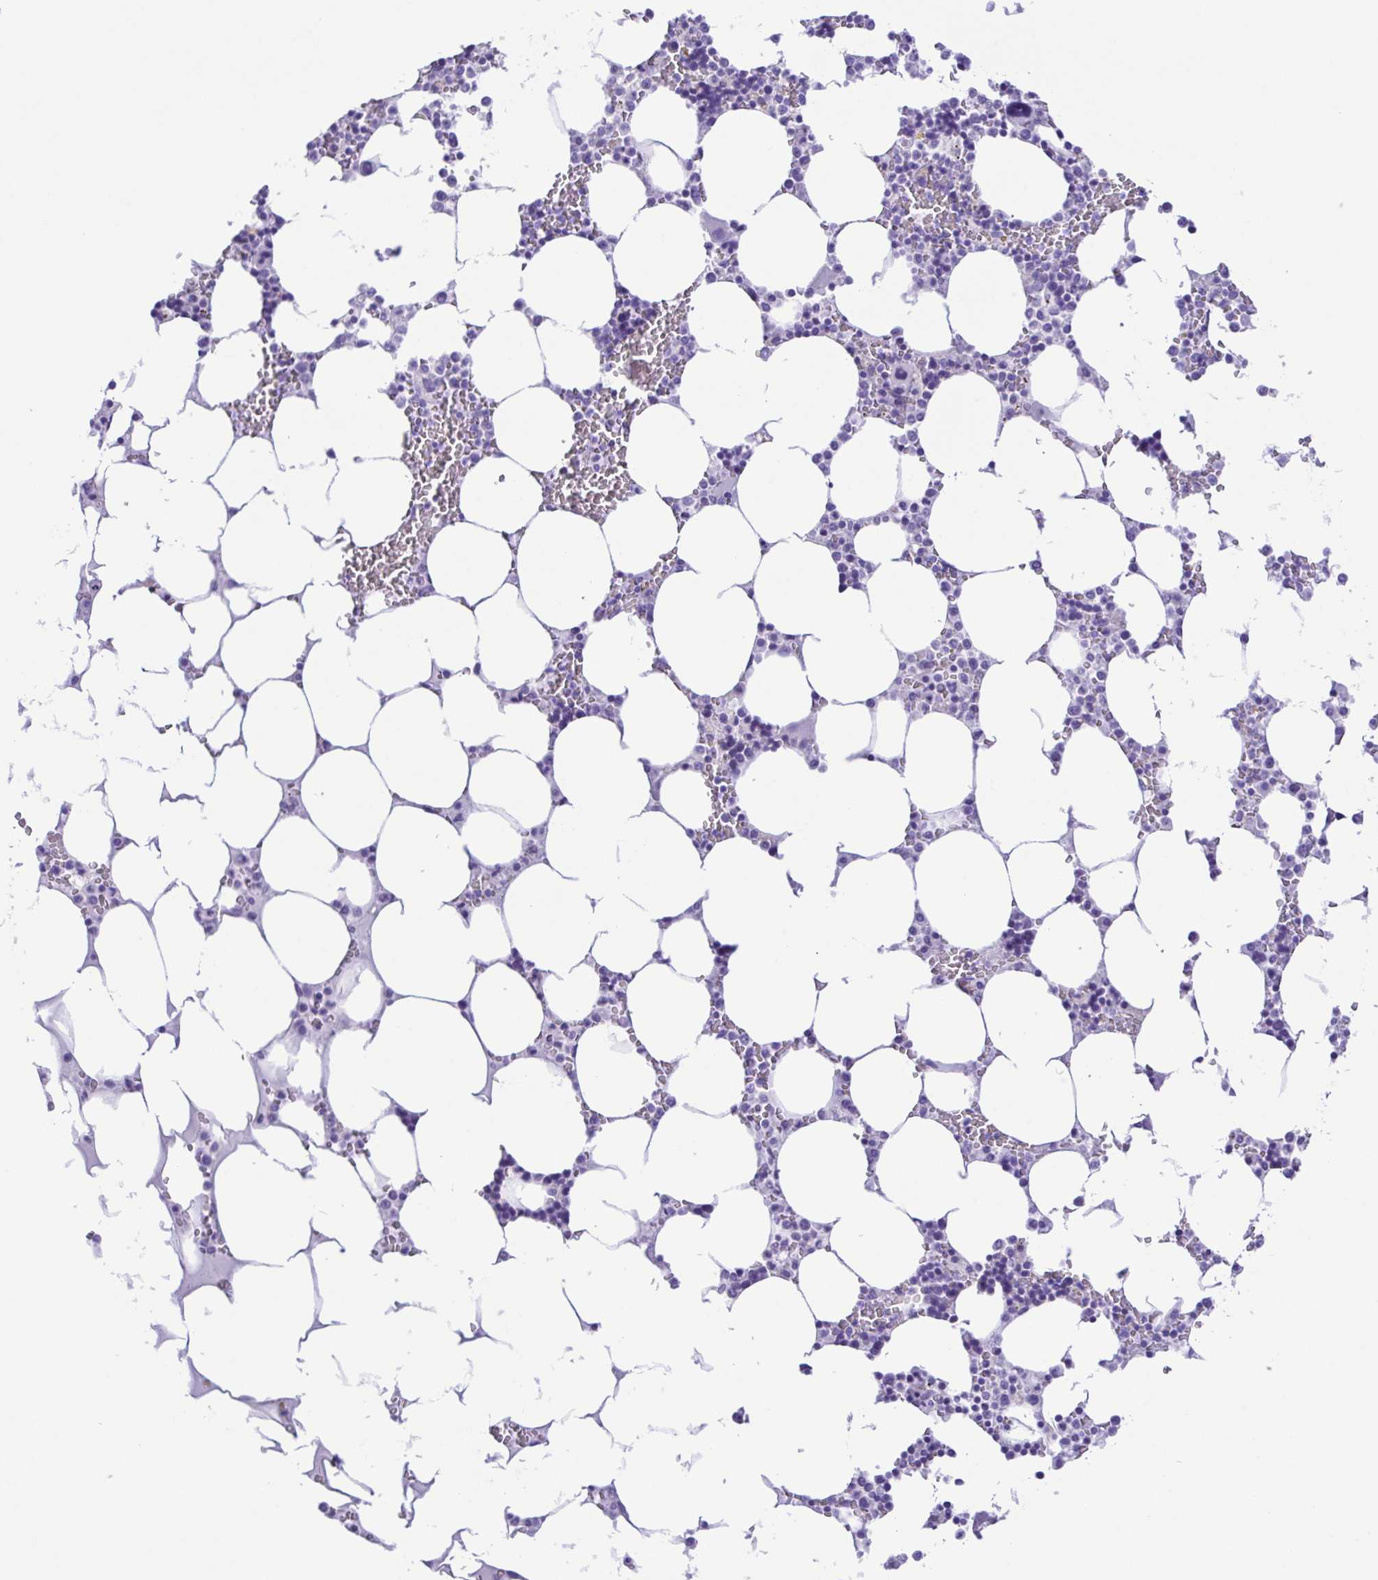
{"staining": {"intensity": "negative", "quantity": "none", "location": "none"}, "tissue": "bone marrow", "cell_type": "Hematopoietic cells", "image_type": "normal", "snomed": [{"axis": "morphology", "description": "Normal tissue, NOS"}, {"axis": "topography", "description": "Bone marrow"}], "caption": "The image demonstrates no staining of hematopoietic cells in benign bone marrow.", "gene": "CASP14", "patient": {"sex": "male", "age": 64}}